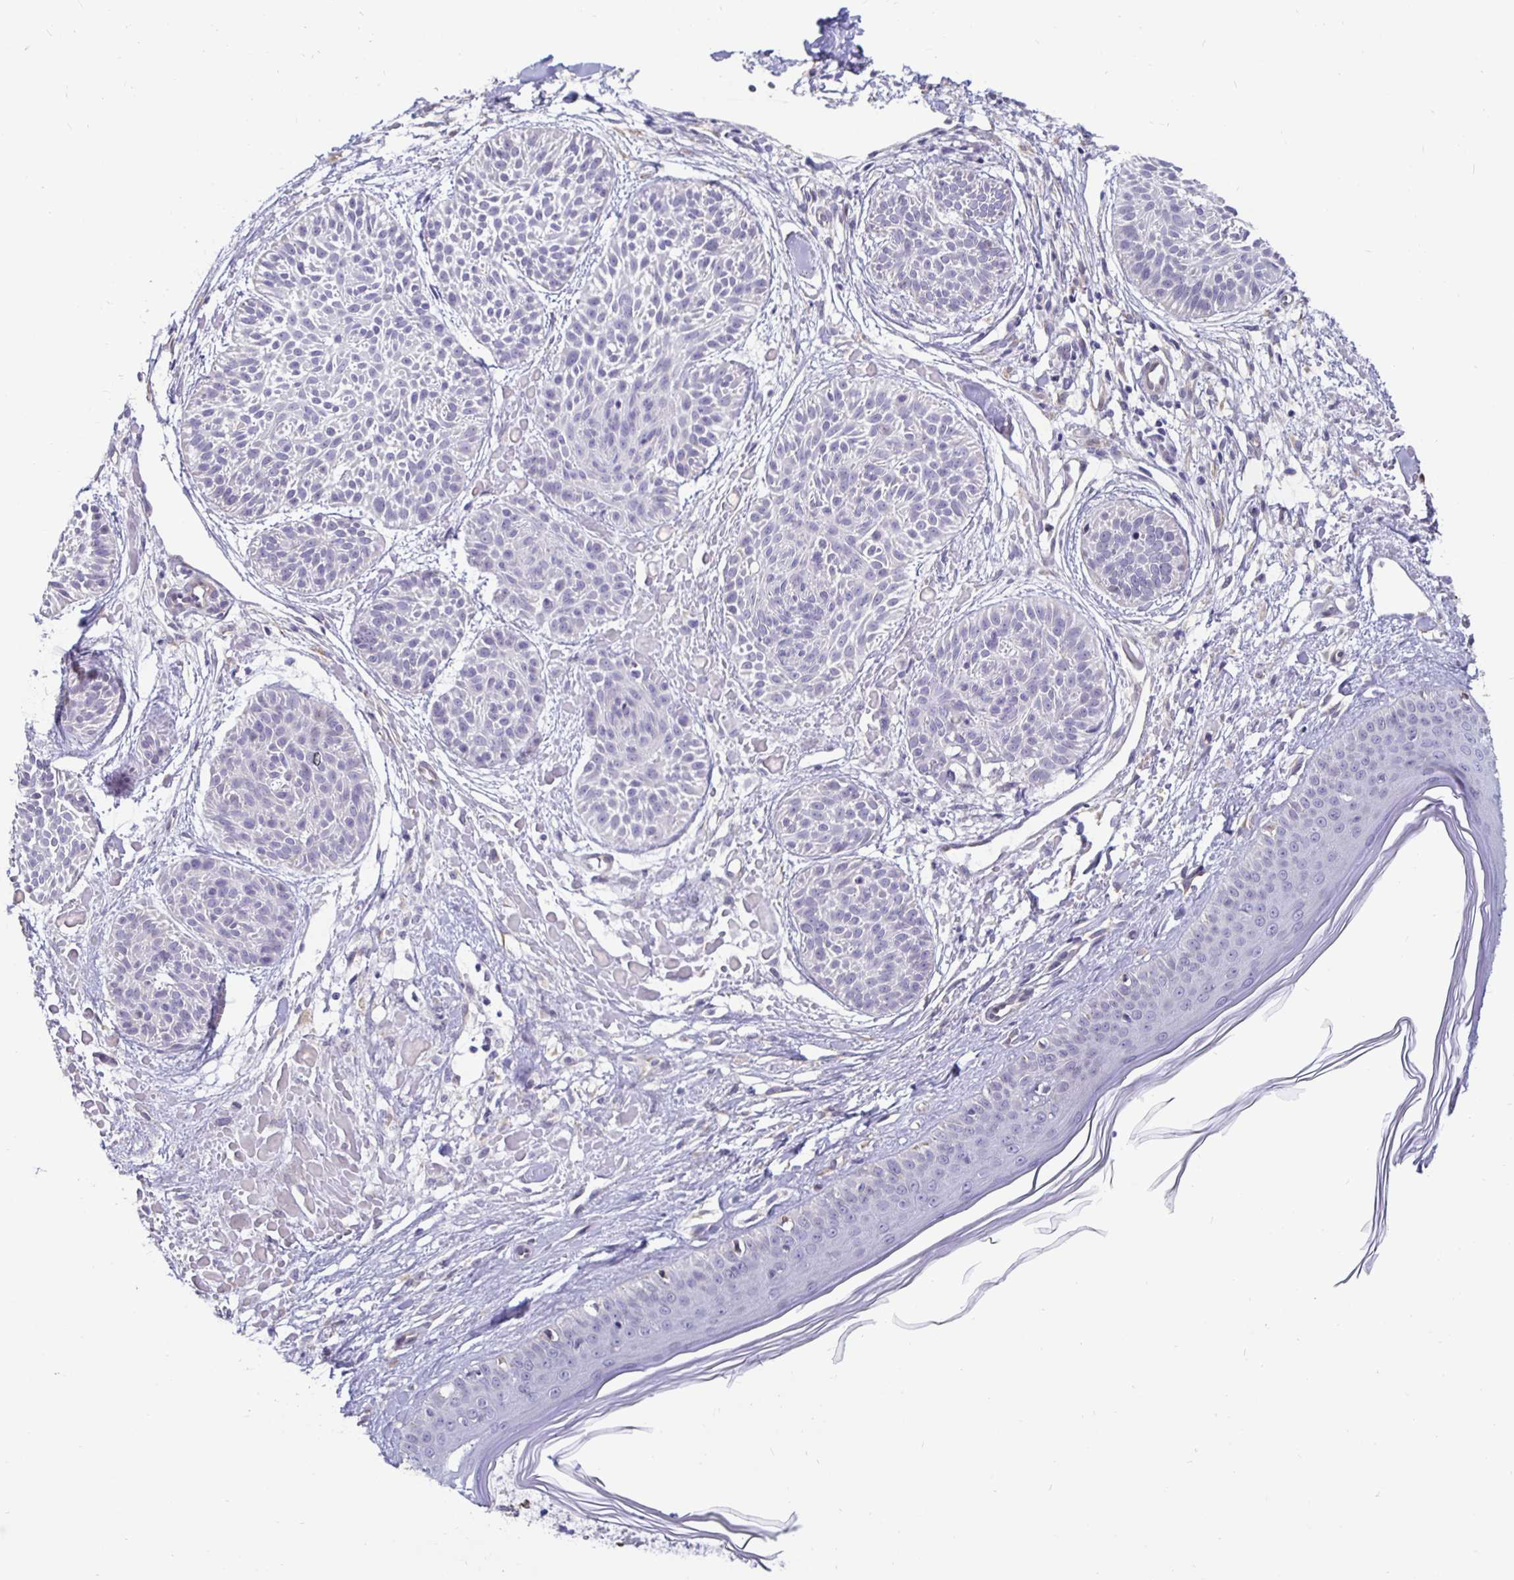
{"staining": {"intensity": "negative", "quantity": "none", "location": "none"}, "tissue": "skin cancer", "cell_type": "Tumor cells", "image_type": "cancer", "snomed": [{"axis": "morphology", "description": "Basal cell carcinoma"}, {"axis": "topography", "description": "Skin"}], "caption": "The IHC image has no significant positivity in tumor cells of basal cell carcinoma (skin) tissue.", "gene": "DNAI2", "patient": {"sex": "female", "age": 78}}